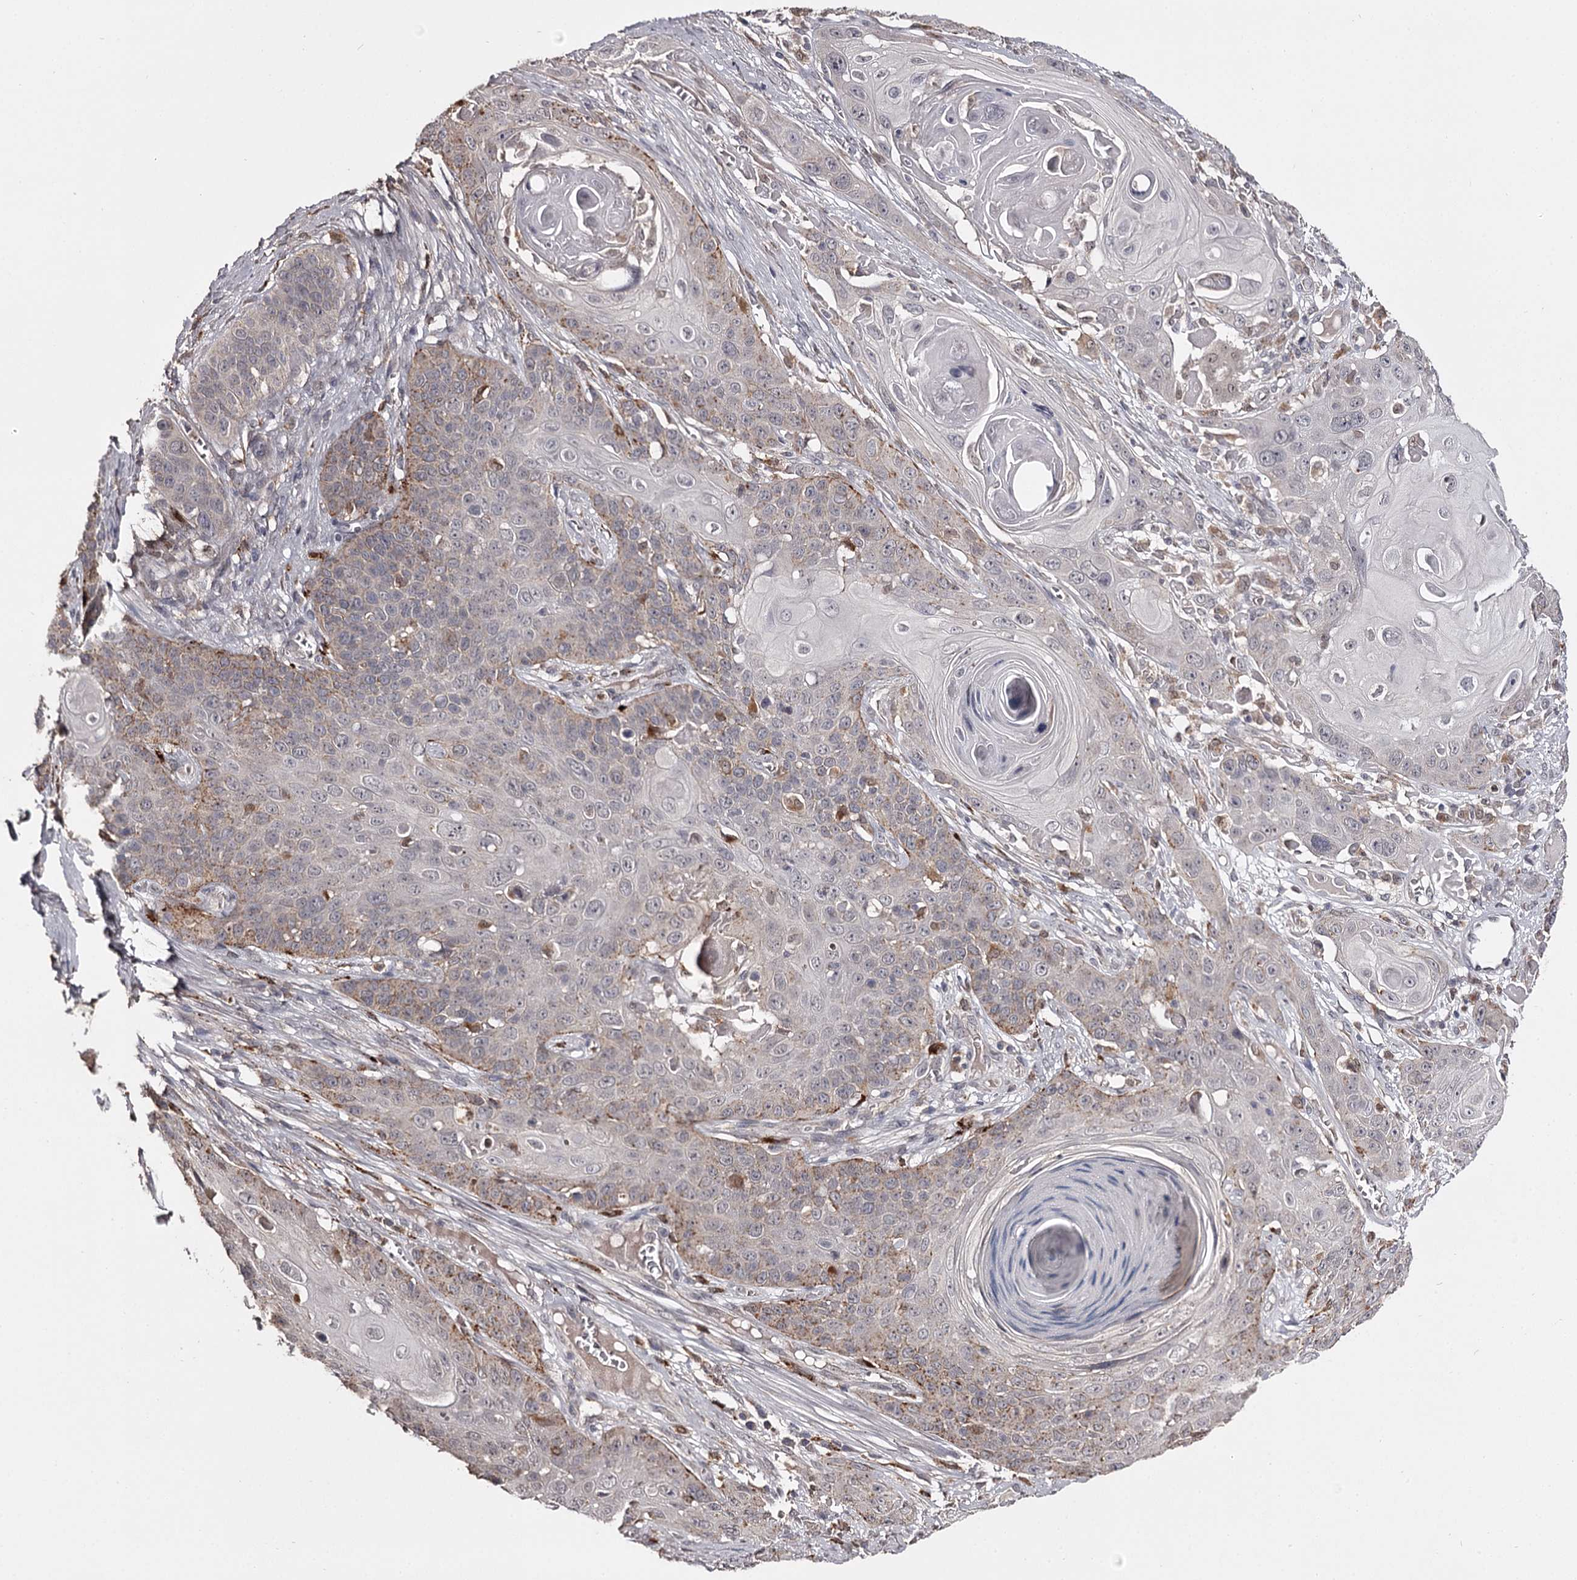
{"staining": {"intensity": "weak", "quantity": "<25%", "location": "cytoplasmic/membranous"}, "tissue": "skin cancer", "cell_type": "Tumor cells", "image_type": "cancer", "snomed": [{"axis": "morphology", "description": "Squamous cell carcinoma, NOS"}, {"axis": "topography", "description": "Skin"}], "caption": "This histopathology image is of squamous cell carcinoma (skin) stained with IHC to label a protein in brown with the nuclei are counter-stained blue. There is no staining in tumor cells. (DAB immunohistochemistry with hematoxylin counter stain).", "gene": "SLC32A1", "patient": {"sex": "male", "age": 55}}